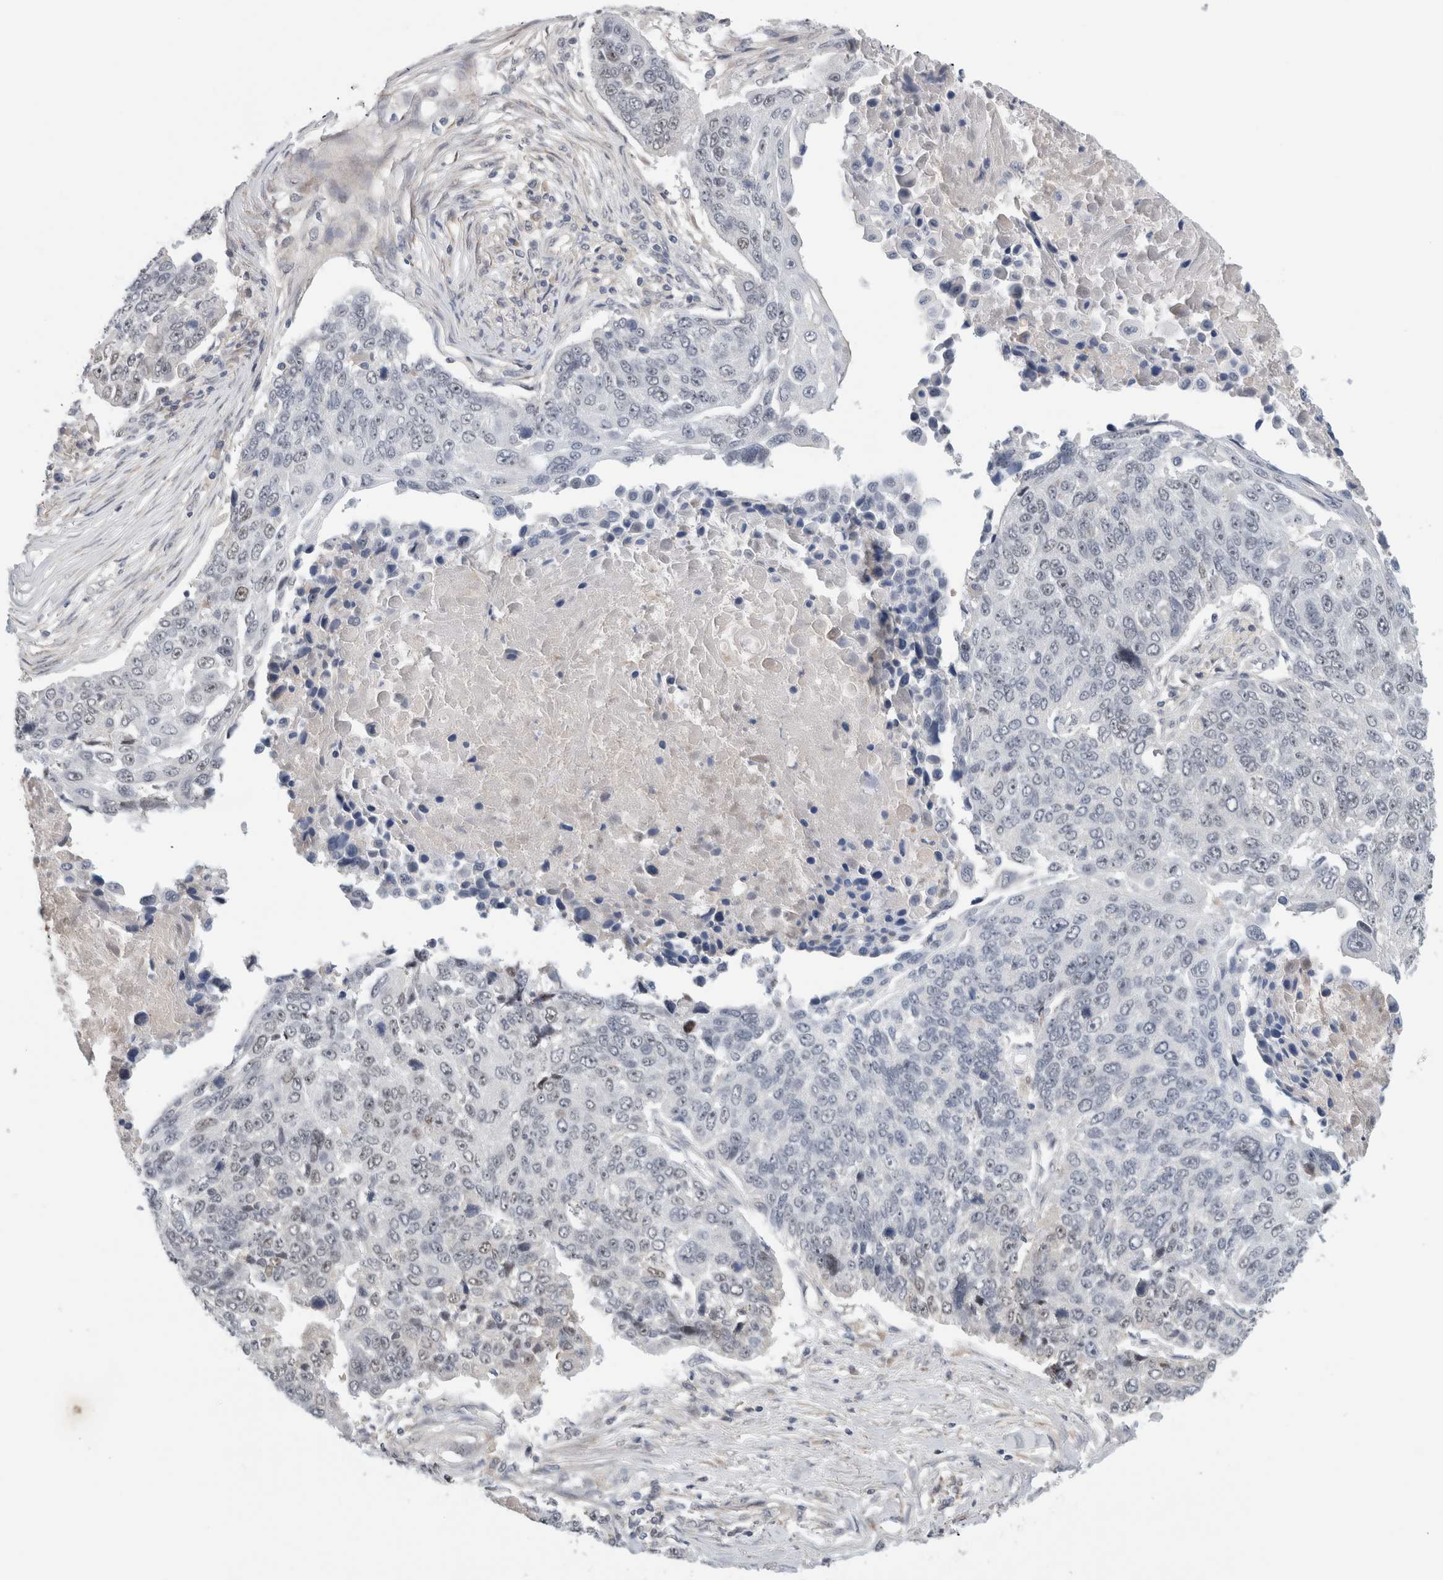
{"staining": {"intensity": "negative", "quantity": "none", "location": "none"}, "tissue": "lung cancer", "cell_type": "Tumor cells", "image_type": "cancer", "snomed": [{"axis": "morphology", "description": "Squamous cell carcinoma, NOS"}, {"axis": "topography", "description": "Lung"}], "caption": "Immunohistochemistry histopathology image of human squamous cell carcinoma (lung) stained for a protein (brown), which exhibits no expression in tumor cells.", "gene": "HCN3", "patient": {"sex": "male", "age": 66}}